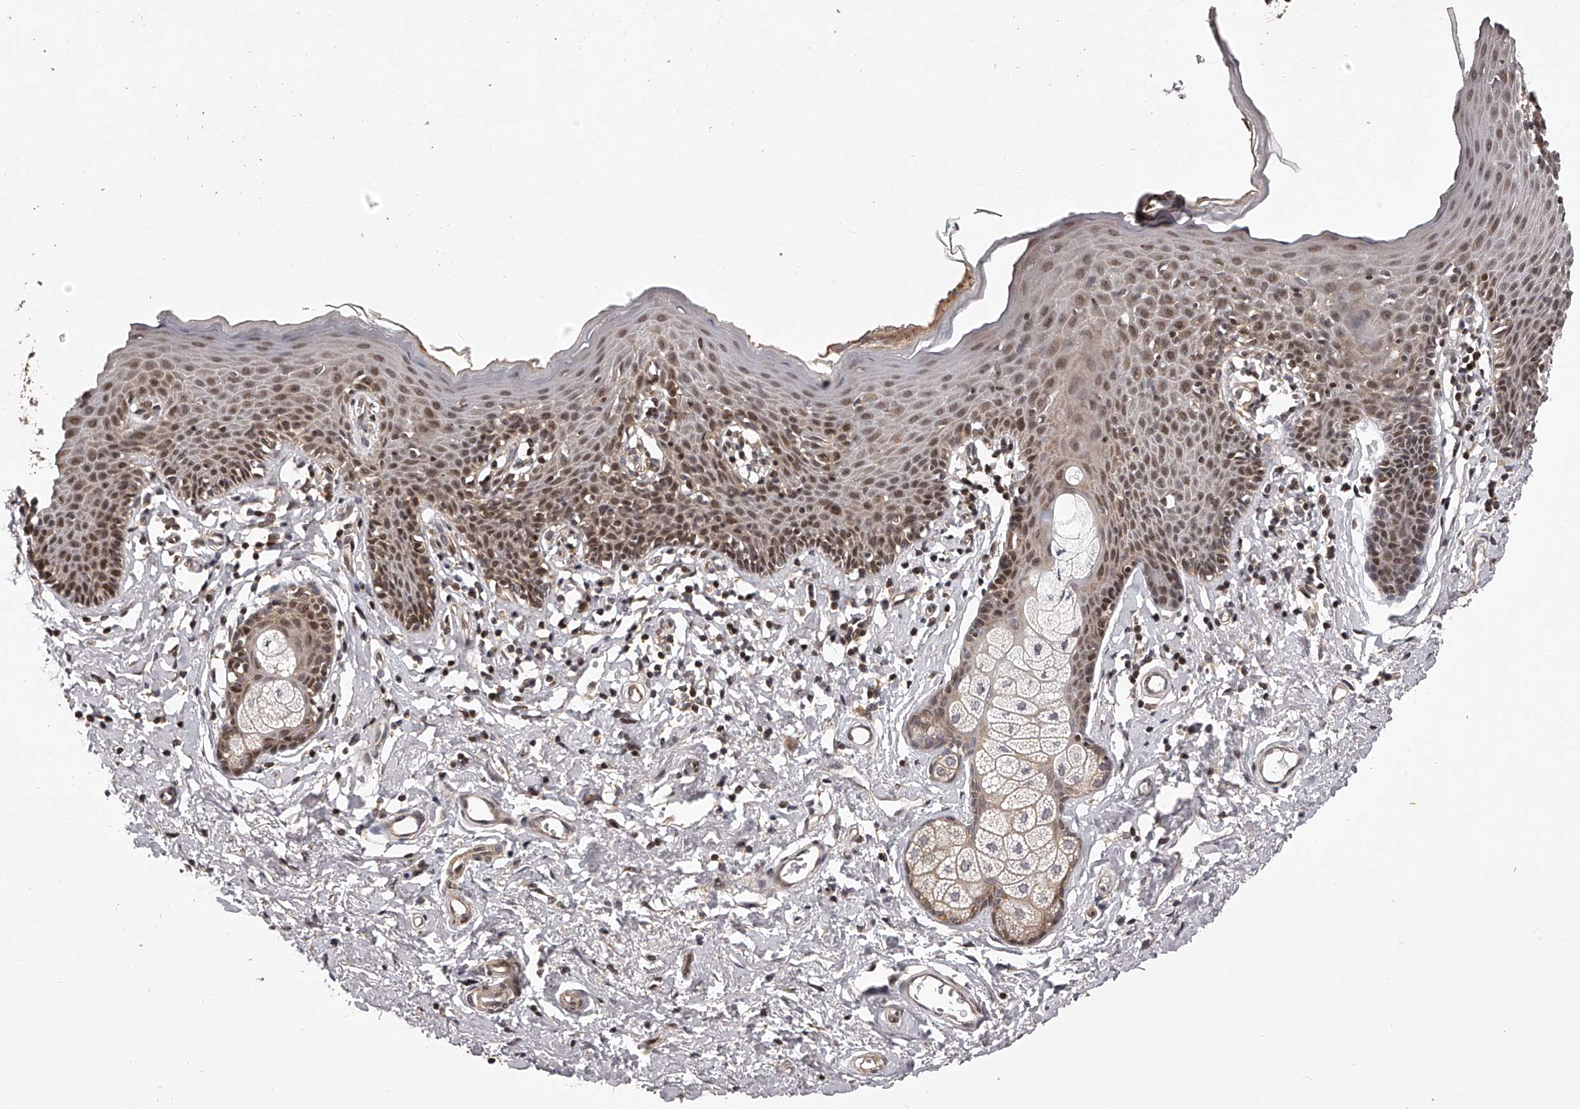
{"staining": {"intensity": "moderate", "quantity": "25%-75%", "location": "nuclear"}, "tissue": "skin", "cell_type": "Epidermal cells", "image_type": "normal", "snomed": [{"axis": "morphology", "description": "Normal tissue, NOS"}, {"axis": "topography", "description": "Vulva"}], "caption": "IHC of normal human skin reveals medium levels of moderate nuclear expression in approximately 25%-75% of epidermal cells. Immunohistochemistry (ihc) stains the protein in brown and the nuclei are stained blue.", "gene": "PFDN2", "patient": {"sex": "female", "age": 66}}